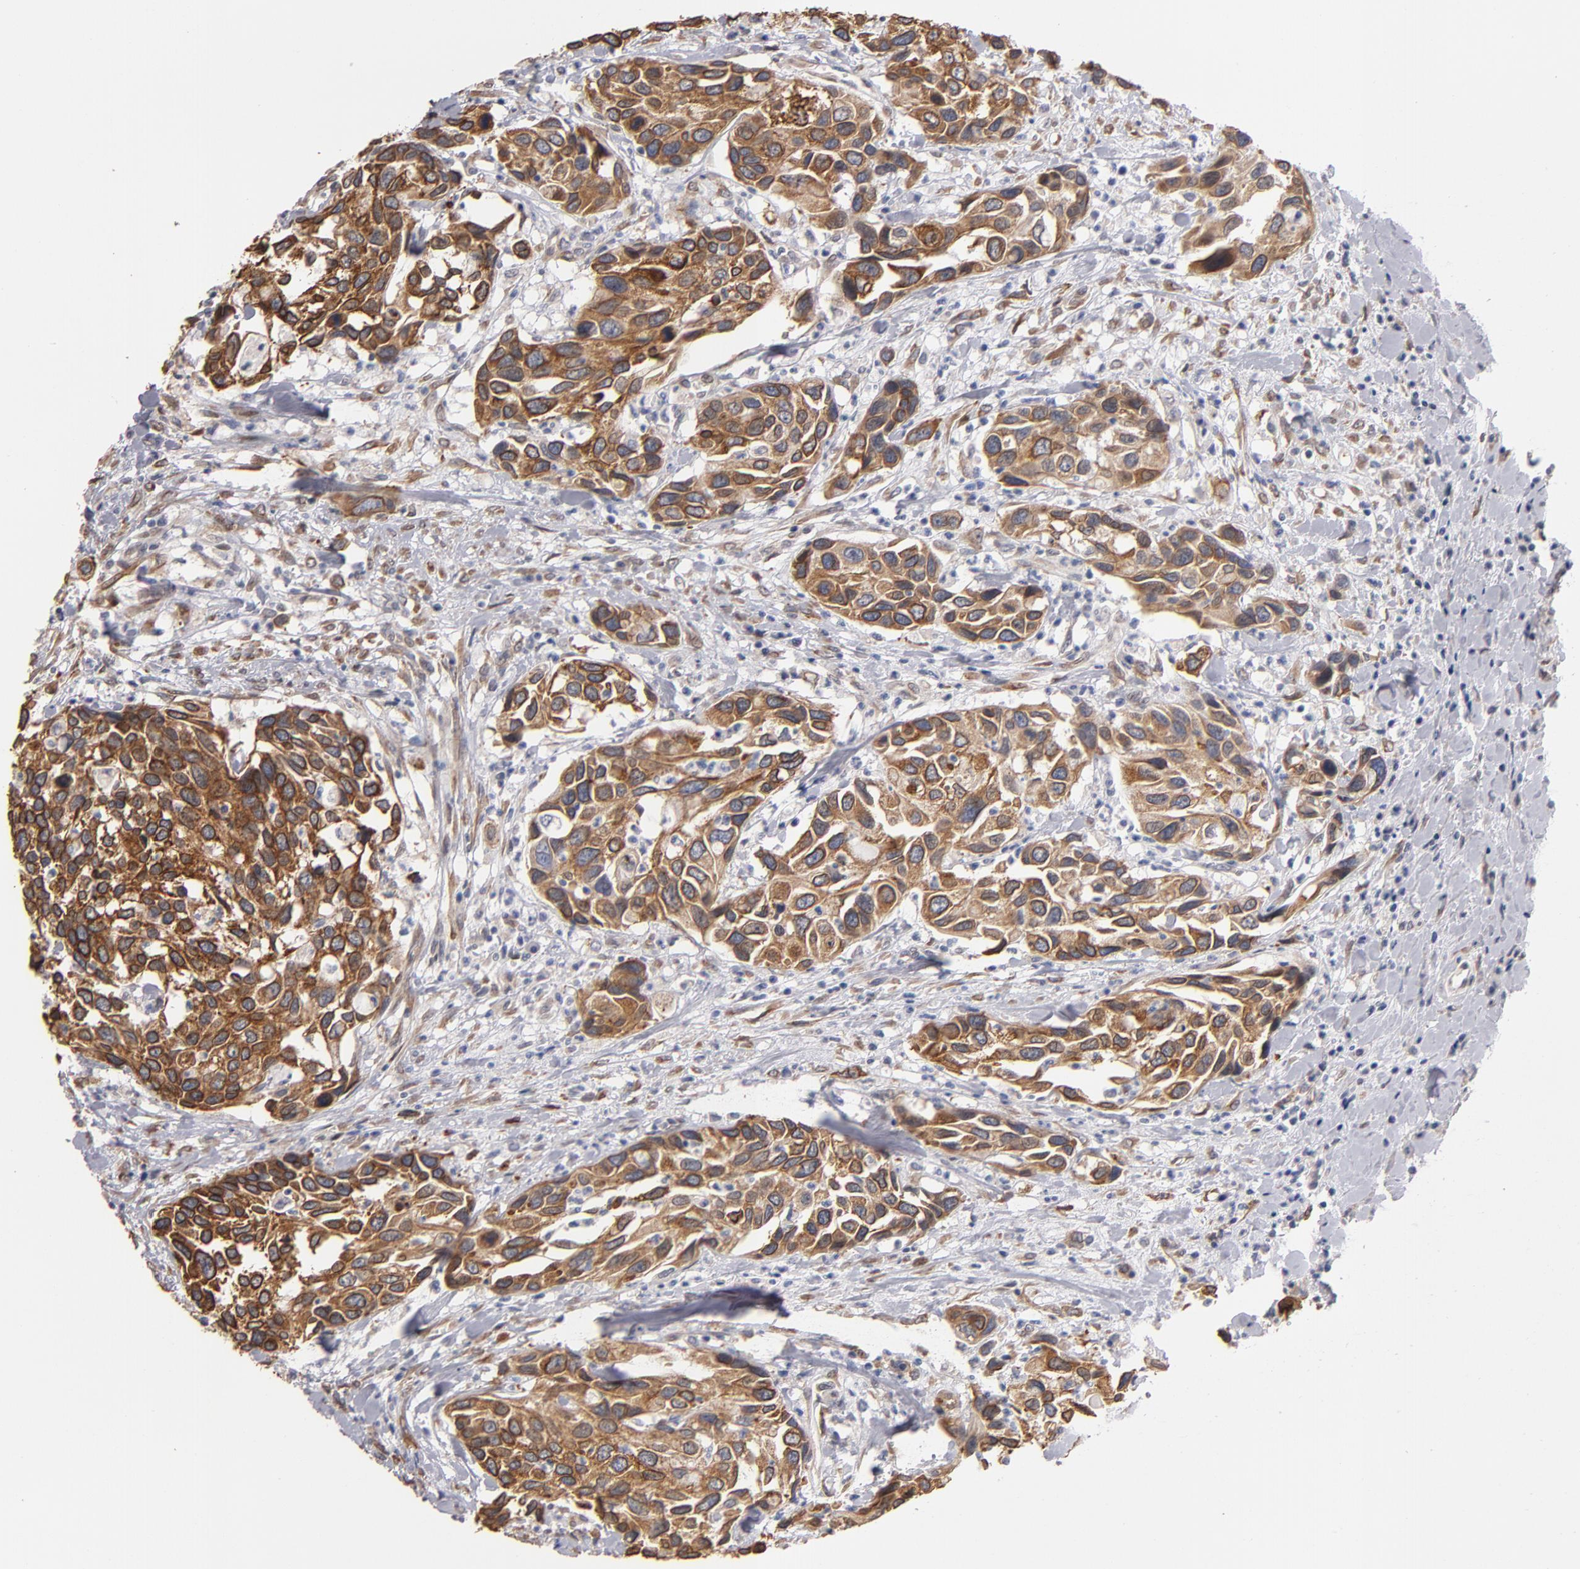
{"staining": {"intensity": "moderate", "quantity": ">75%", "location": "cytoplasmic/membranous"}, "tissue": "urothelial cancer", "cell_type": "Tumor cells", "image_type": "cancer", "snomed": [{"axis": "morphology", "description": "Urothelial carcinoma, High grade"}, {"axis": "topography", "description": "Urinary bladder"}], "caption": "Immunohistochemistry (DAB) staining of human urothelial cancer demonstrates moderate cytoplasmic/membranous protein staining in approximately >75% of tumor cells.", "gene": "PGRMC1", "patient": {"sex": "male", "age": 66}}